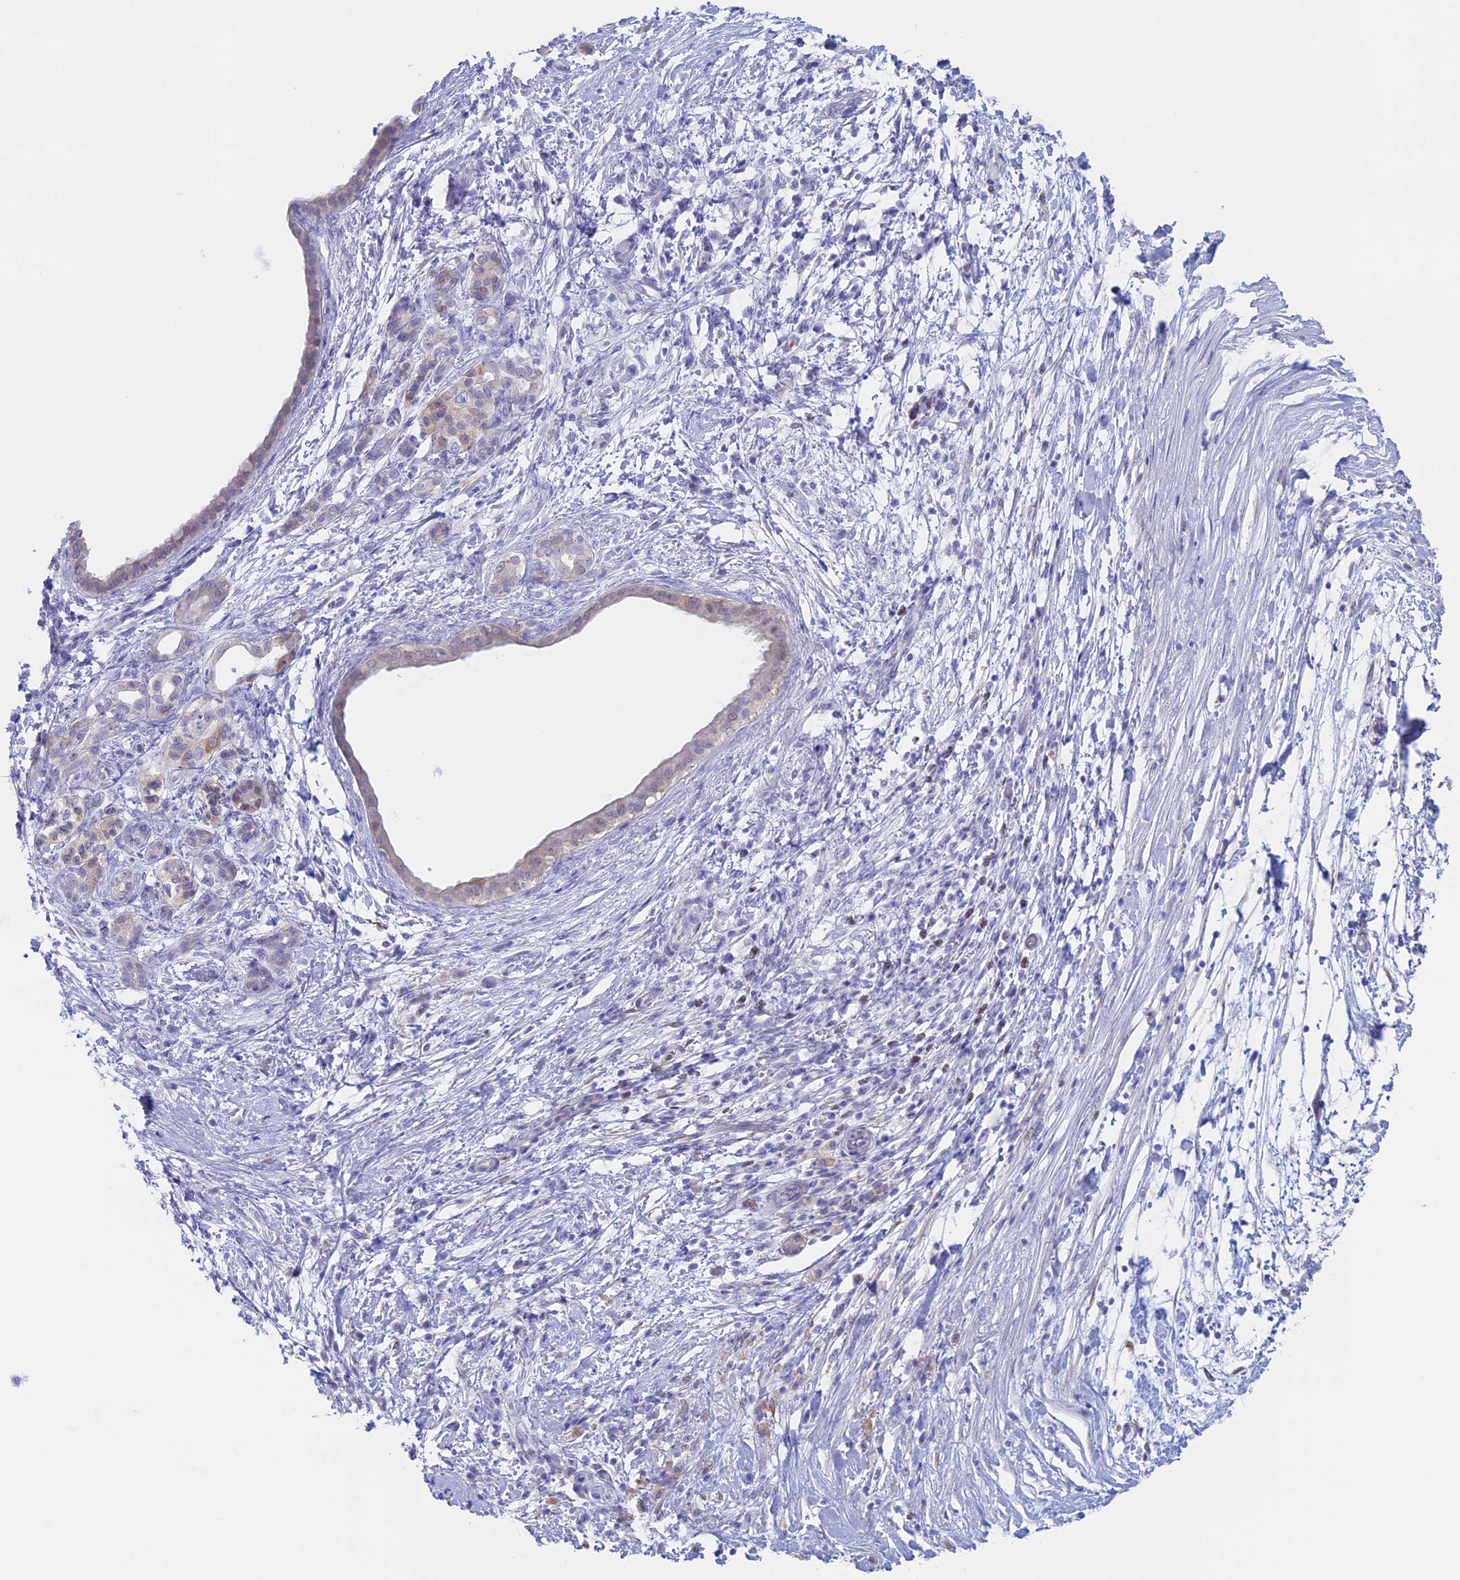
{"staining": {"intensity": "weak", "quantity": "<25%", "location": "nuclear"}, "tissue": "pancreatic cancer", "cell_type": "Tumor cells", "image_type": "cancer", "snomed": [{"axis": "morphology", "description": "Adenocarcinoma, NOS"}, {"axis": "topography", "description": "Pancreas"}], "caption": "Tumor cells are negative for protein expression in human pancreatic cancer.", "gene": "LHFPL2", "patient": {"sex": "female", "age": 55}}